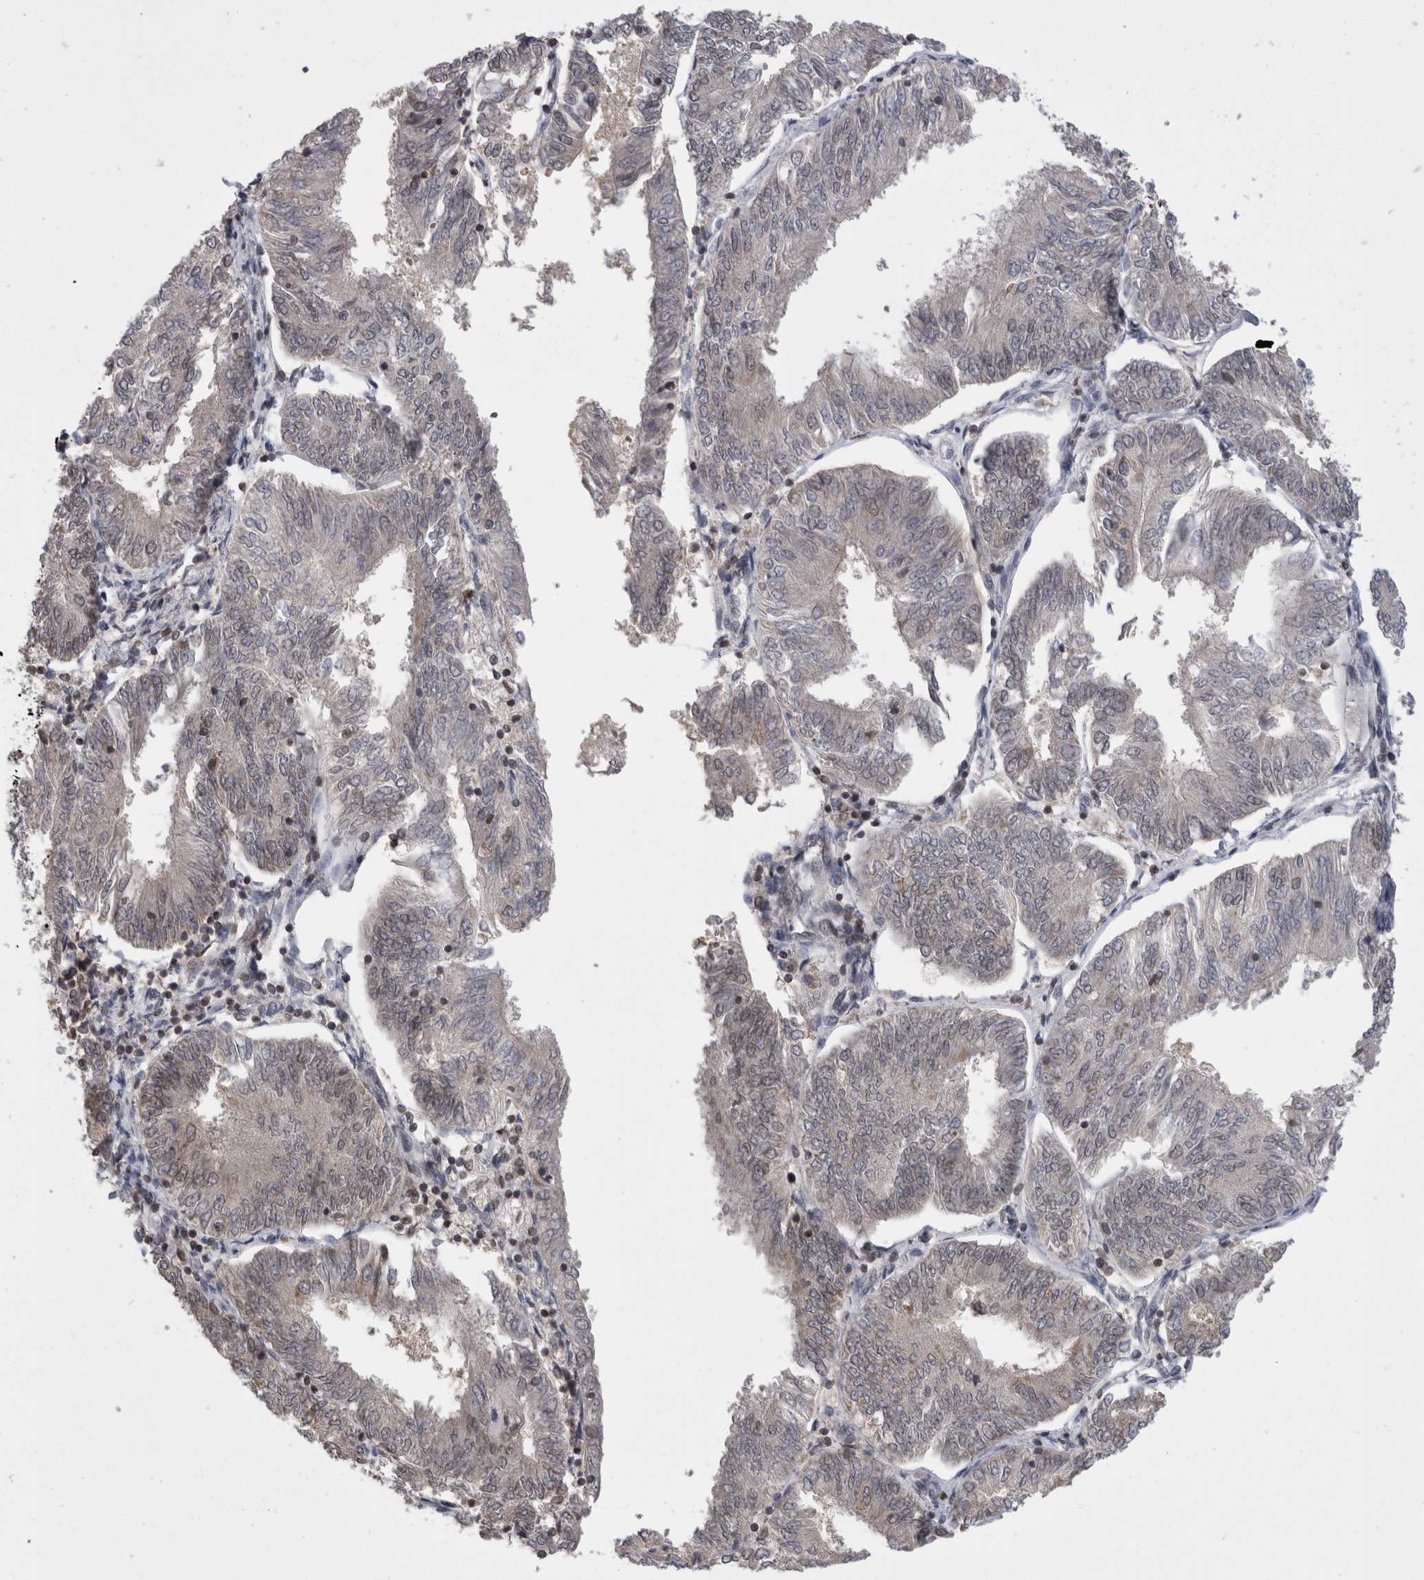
{"staining": {"intensity": "negative", "quantity": "none", "location": "none"}, "tissue": "endometrial cancer", "cell_type": "Tumor cells", "image_type": "cancer", "snomed": [{"axis": "morphology", "description": "Adenocarcinoma, NOS"}, {"axis": "topography", "description": "Endometrium"}], "caption": "High power microscopy image of an IHC histopathology image of endometrial adenocarcinoma, revealing no significant expression in tumor cells.", "gene": "DARS2", "patient": {"sex": "female", "age": 58}}